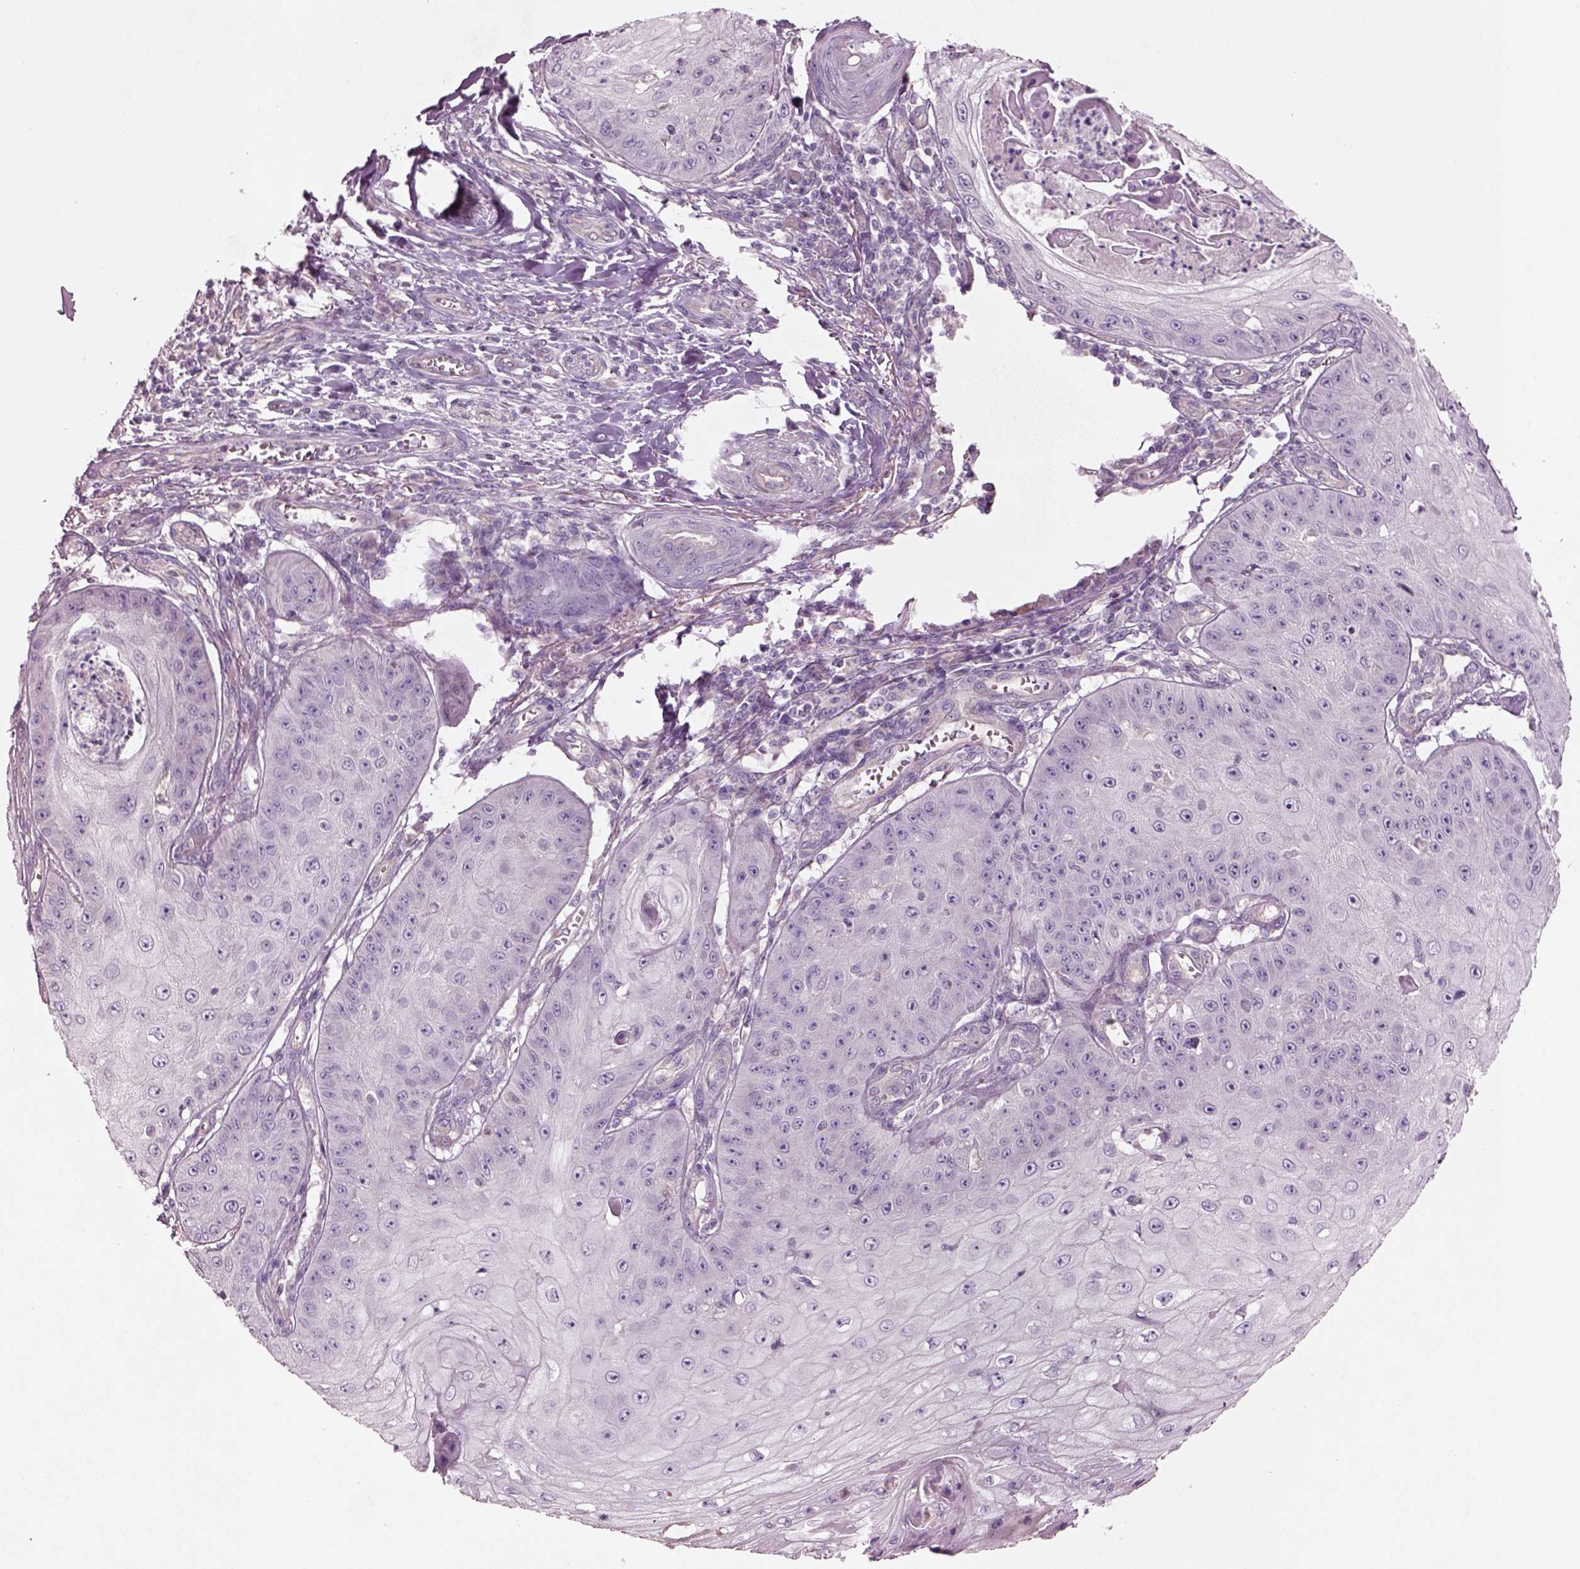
{"staining": {"intensity": "negative", "quantity": "none", "location": "none"}, "tissue": "skin cancer", "cell_type": "Tumor cells", "image_type": "cancer", "snomed": [{"axis": "morphology", "description": "Squamous cell carcinoma, NOS"}, {"axis": "topography", "description": "Skin"}], "caption": "Human squamous cell carcinoma (skin) stained for a protein using immunohistochemistry reveals no expression in tumor cells.", "gene": "DUOXA2", "patient": {"sex": "male", "age": 70}}